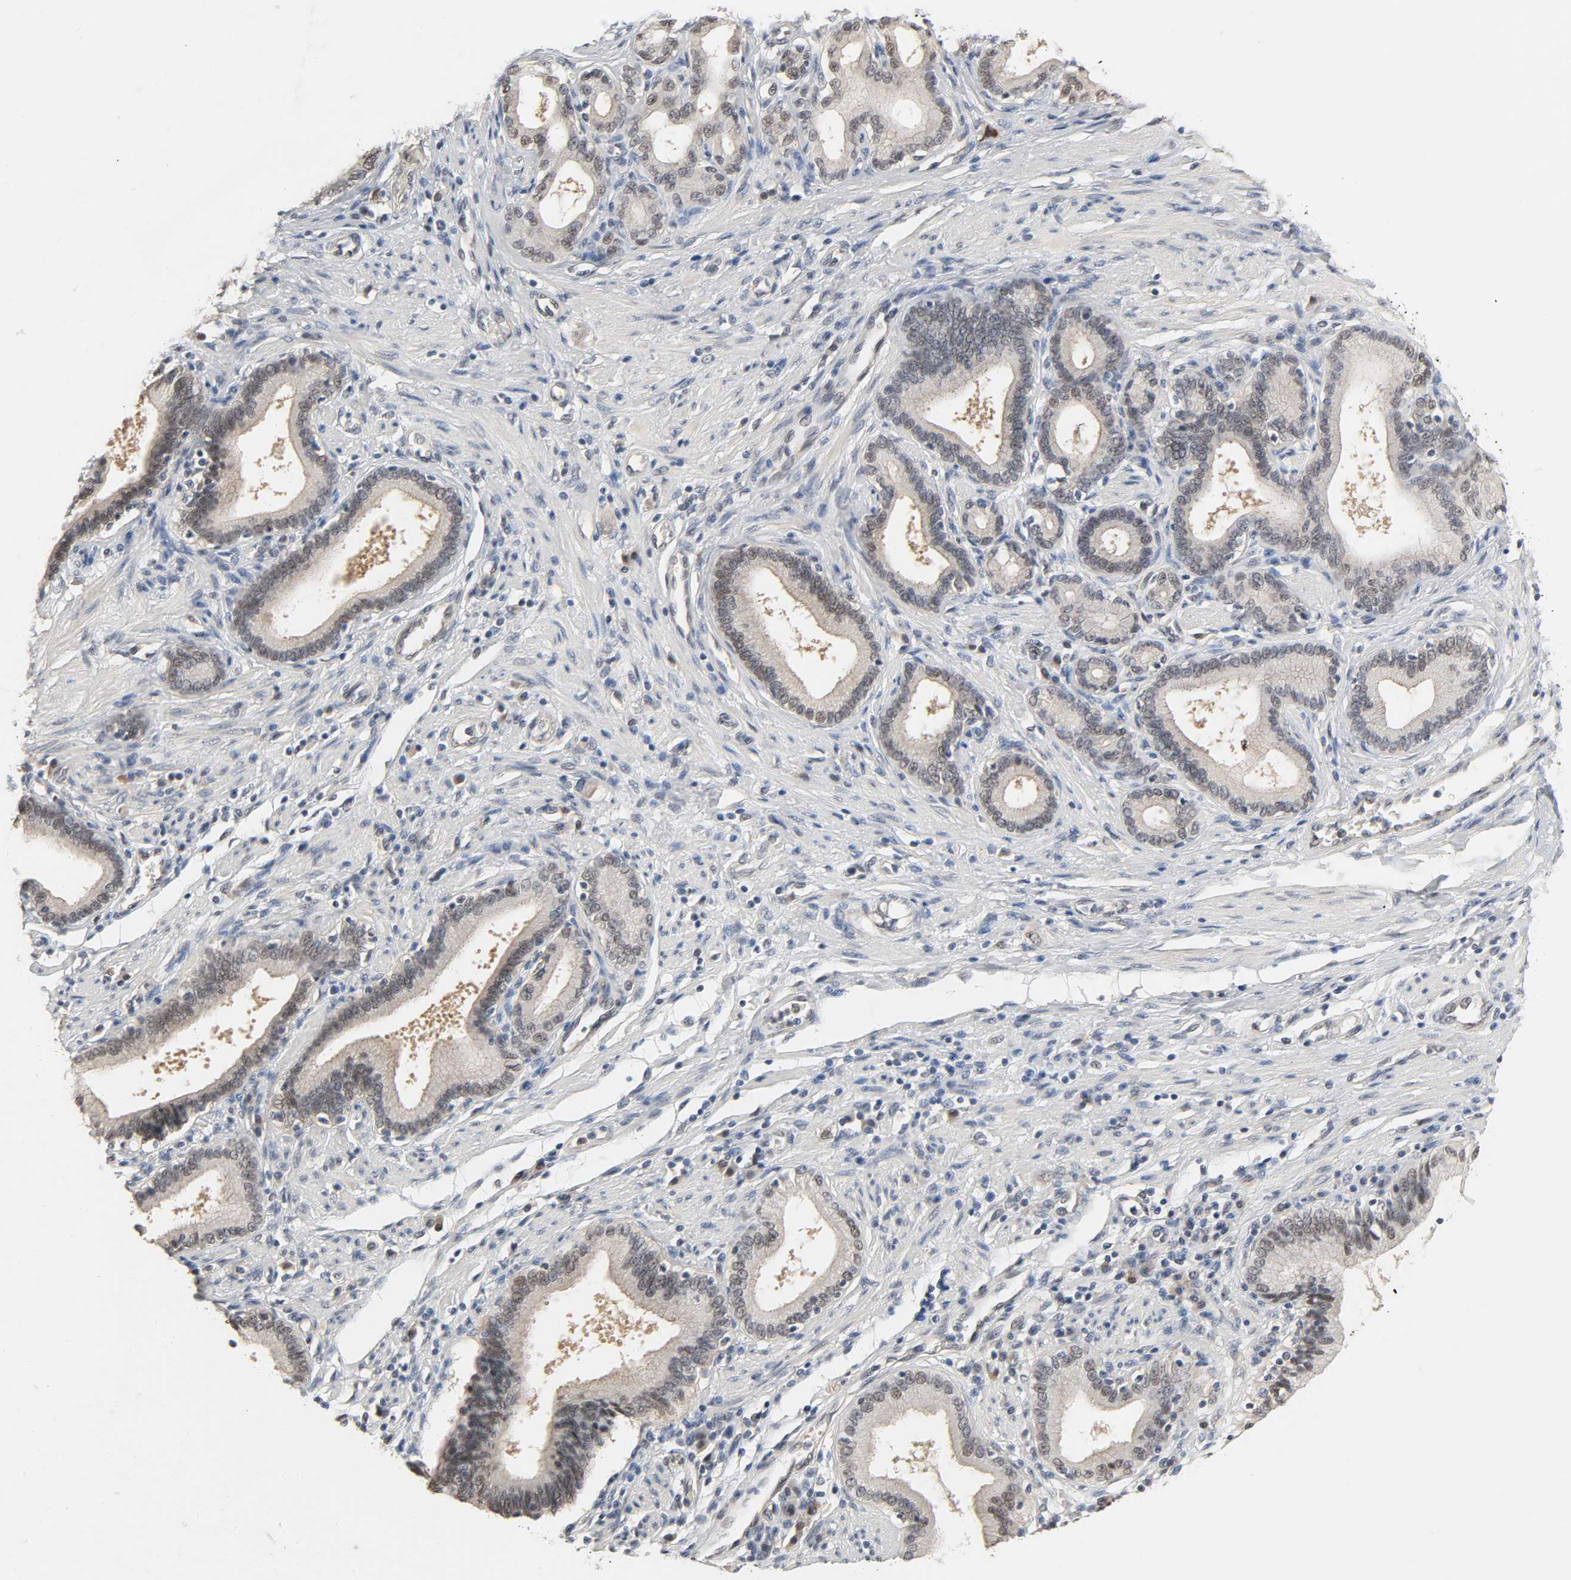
{"staining": {"intensity": "weak", "quantity": "25%-75%", "location": "cytoplasmic/membranous"}, "tissue": "pancreatic cancer", "cell_type": "Tumor cells", "image_type": "cancer", "snomed": [{"axis": "morphology", "description": "Adenocarcinoma, NOS"}, {"axis": "topography", "description": "Pancreas"}], "caption": "IHC histopathology image of human pancreatic cancer stained for a protein (brown), which exhibits low levels of weak cytoplasmic/membranous staining in about 25%-75% of tumor cells.", "gene": "ACSS2", "patient": {"sex": "female", "age": 48}}